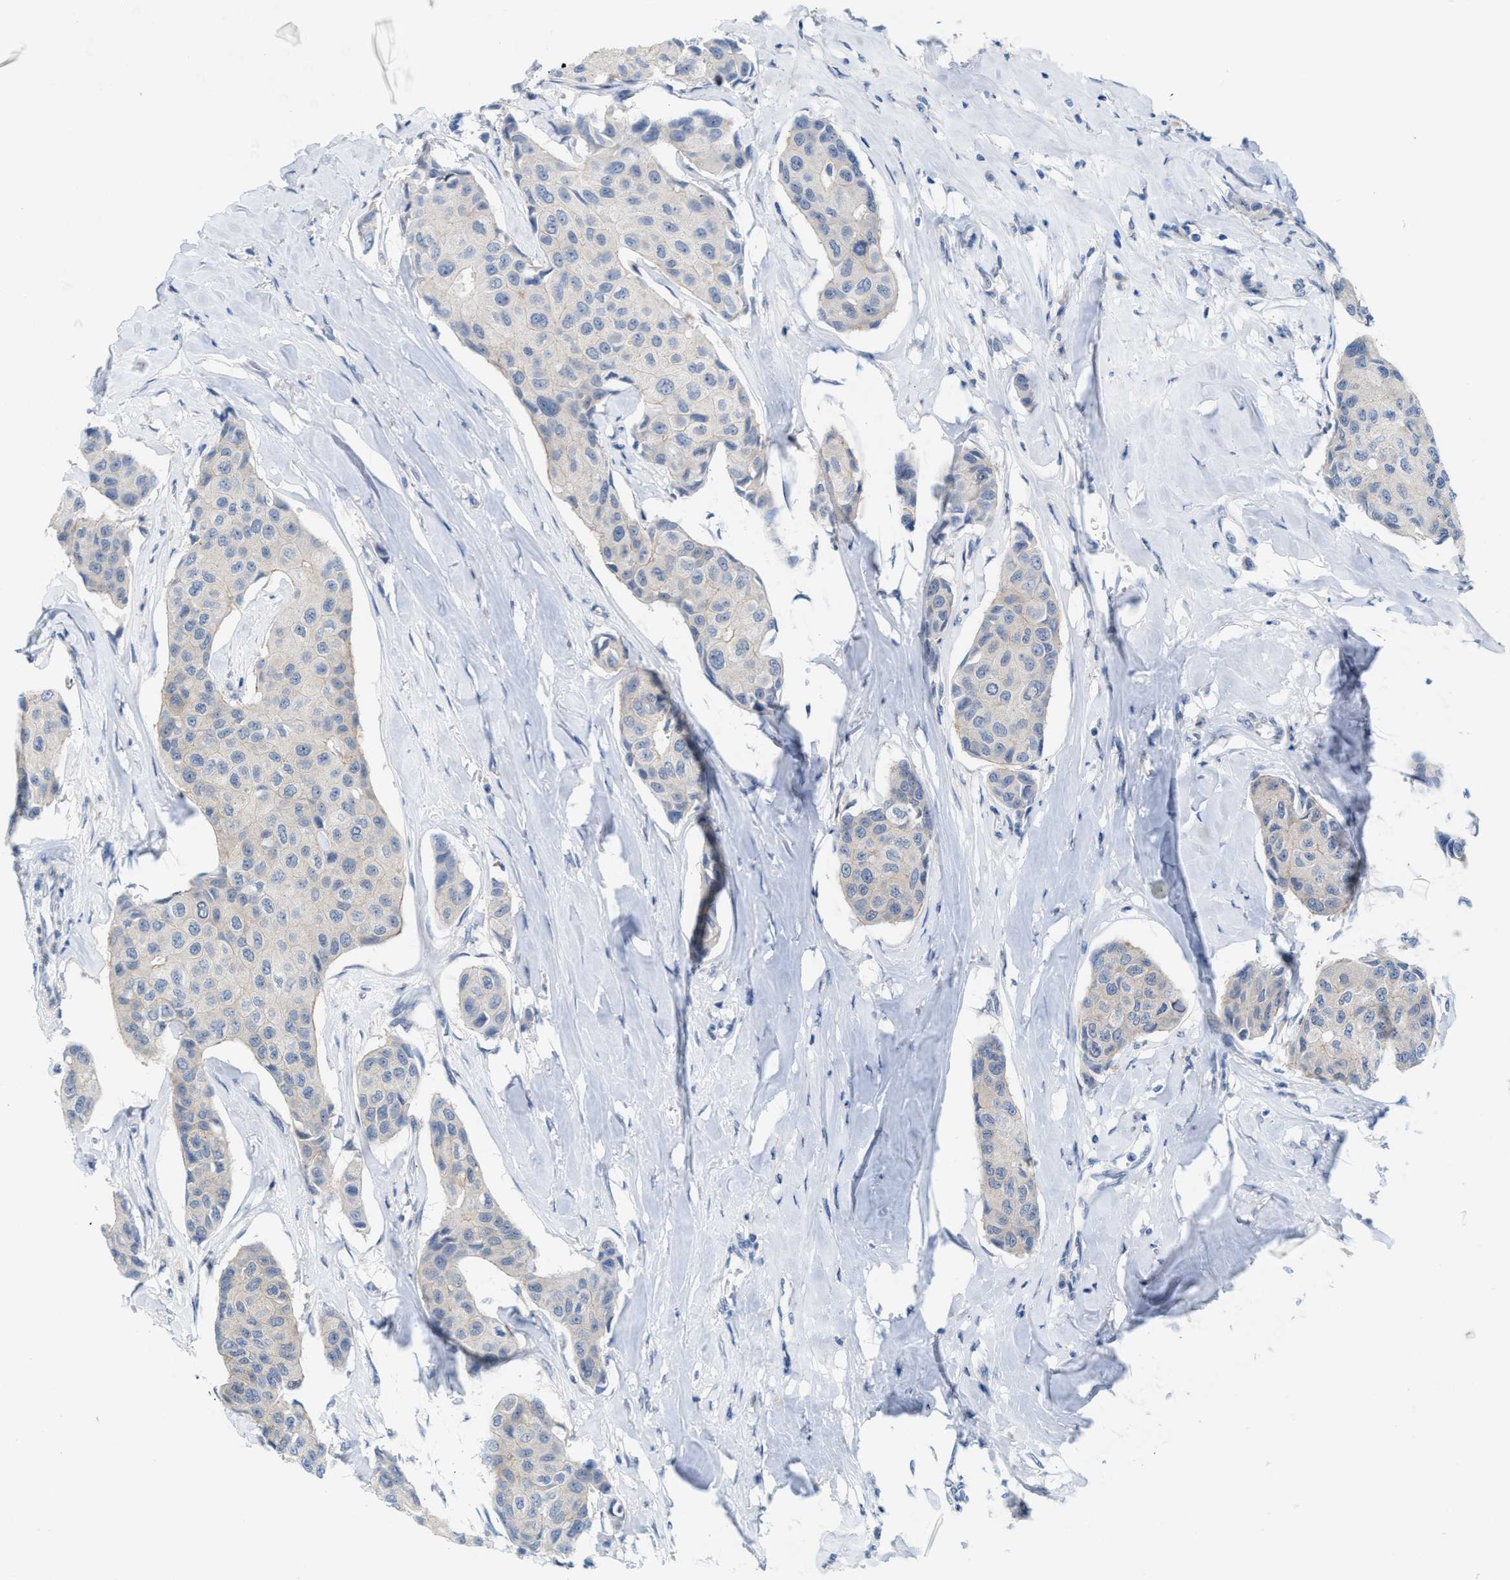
{"staining": {"intensity": "negative", "quantity": "none", "location": "none"}, "tissue": "breast cancer", "cell_type": "Tumor cells", "image_type": "cancer", "snomed": [{"axis": "morphology", "description": "Duct carcinoma"}, {"axis": "topography", "description": "Breast"}], "caption": "The immunohistochemistry (IHC) photomicrograph has no significant positivity in tumor cells of breast cancer (intraductal carcinoma) tissue. The staining is performed using DAB (3,3'-diaminobenzidine) brown chromogen with nuclei counter-stained in using hematoxylin.", "gene": "WIPI2", "patient": {"sex": "female", "age": 80}}